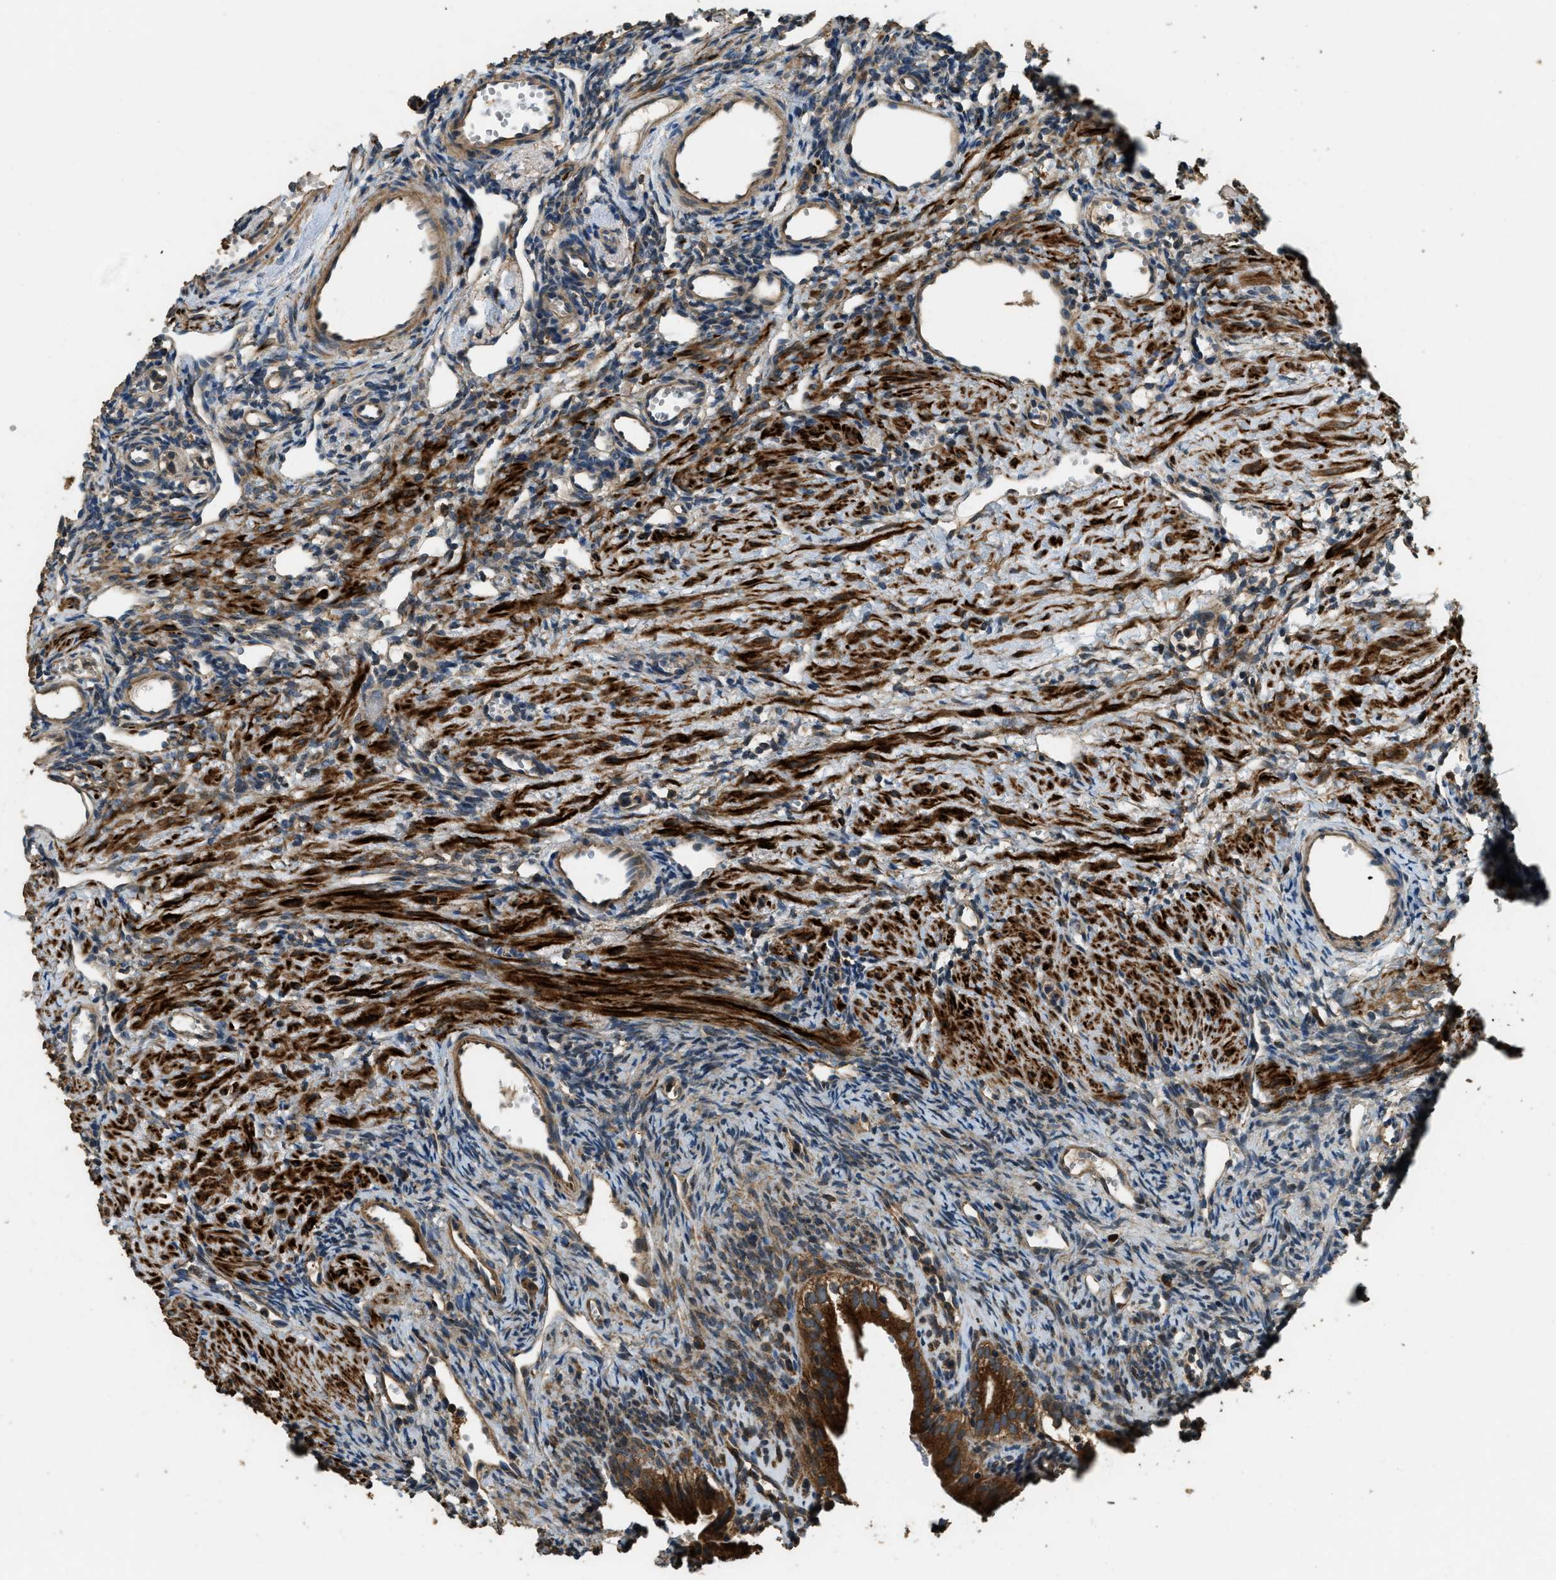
{"staining": {"intensity": "moderate", "quantity": ">75%", "location": "cytoplasmic/membranous"}, "tissue": "ovary", "cell_type": "Follicle cells", "image_type": "normal", "snomed": [{"axis": "morphology", "description": "Normal tissue, NOS"}, {"axis": "topography", "description": "Ovary"}], "caption": "Ovary stained with immunohistochemistry shows moderate cytoplasmic/membranous expression in approximately >75% of follicle cells. The staining is performed using DAB brown chromogen to label protein expression. The nuclei are counter-stained blue using hematoxylin.", "gene": "ERGIC1", "patient": {"sex": "female", "age": 33}}